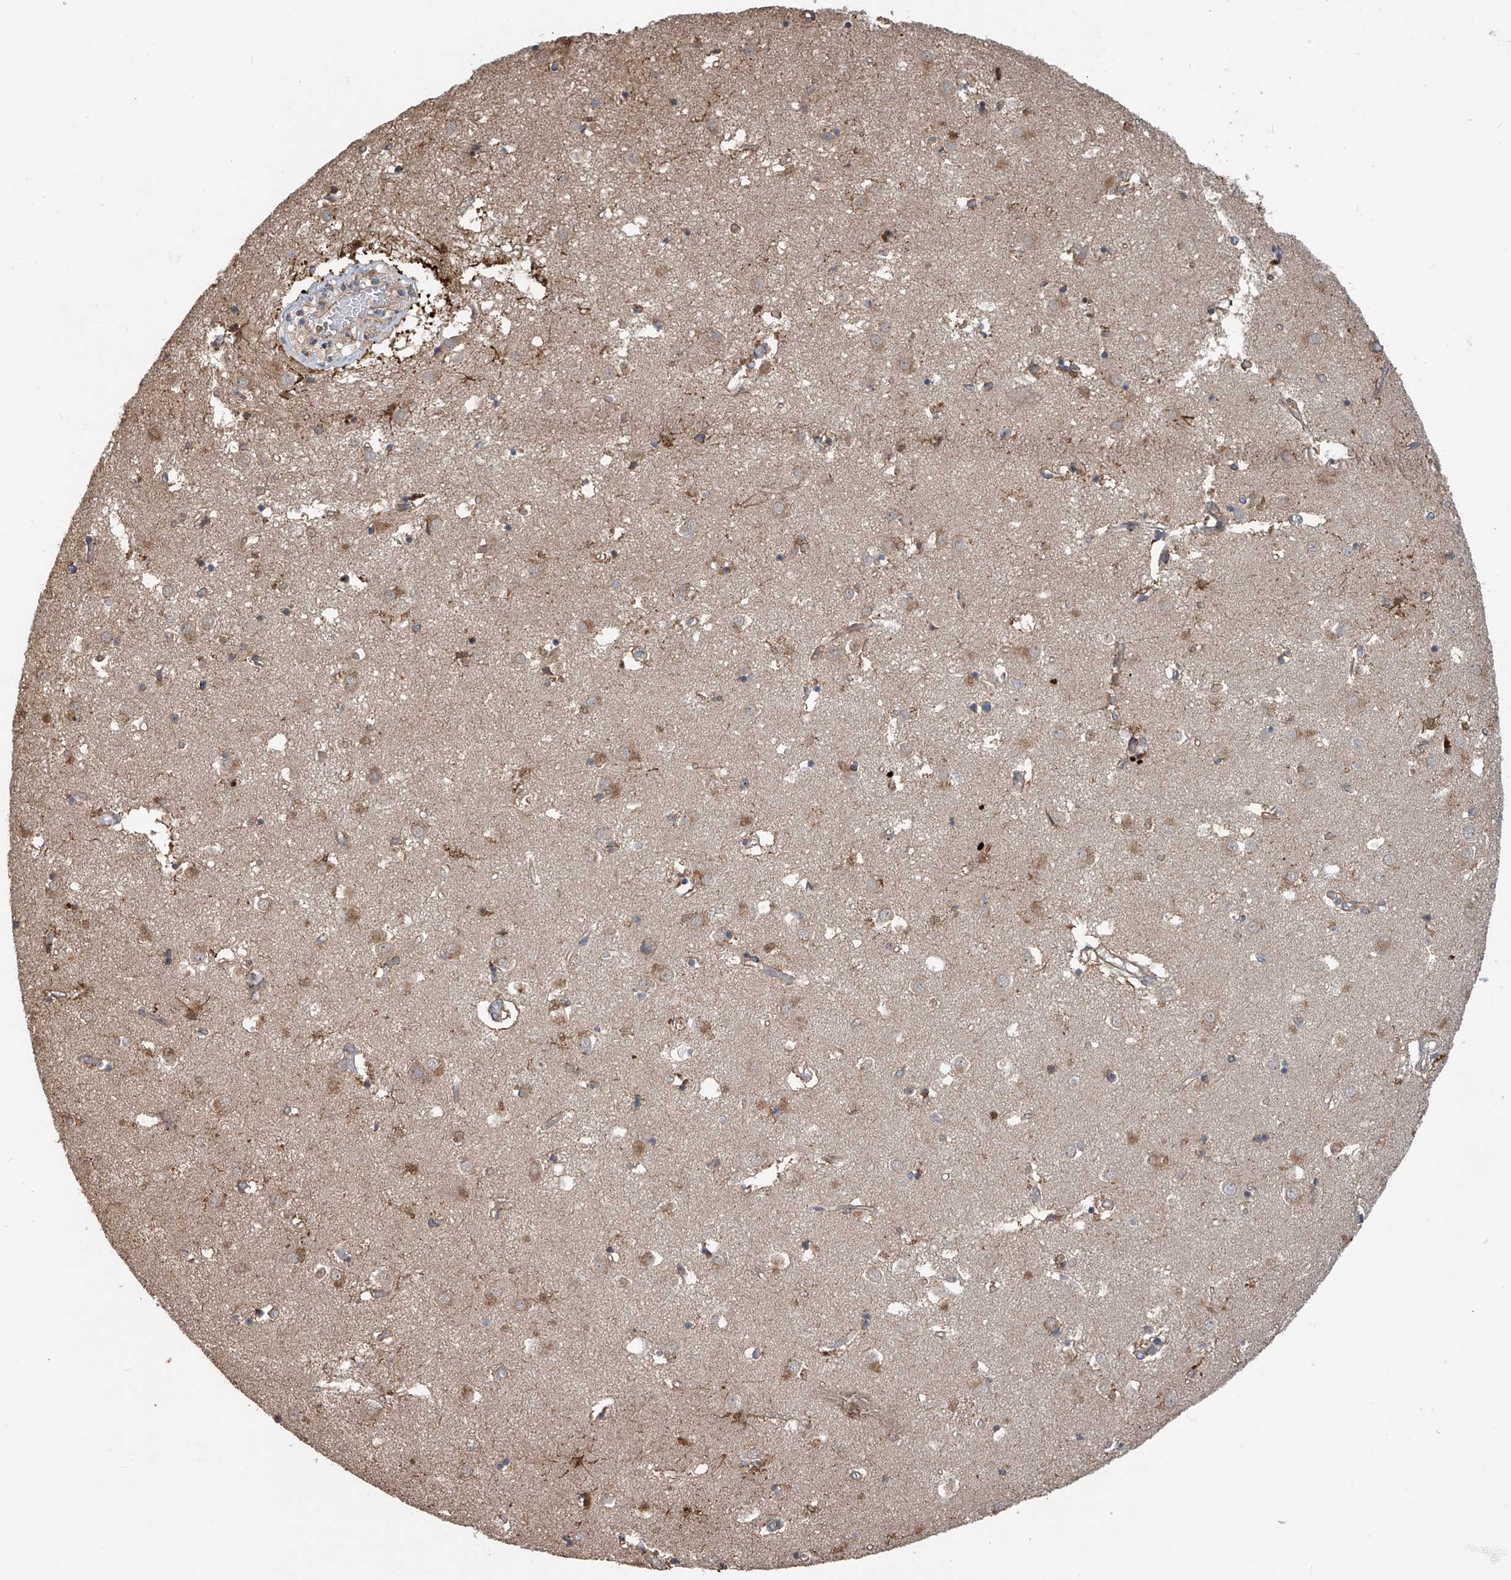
{"staining": {"intensity": "moderate", "quantity": "25%-75%", "location": "cytoplasmic/membranous"}, "tissue": "caudate", "cell_type": "Glial cells", "image_type": "normal", "snomed": [{"axis": "morphology", "description": "Normal tissue, NOS"}, {"axis": "topography", "description": "Lateral ventricle wall"}], "caption": "Protein staining of unremarkable caudate displays moderate cytoplasmic/membranous positivity in approximately 25%-75% of glial cells.", "gene": "PHACTR4", "patient": {"sex": "male", "age": 70}}